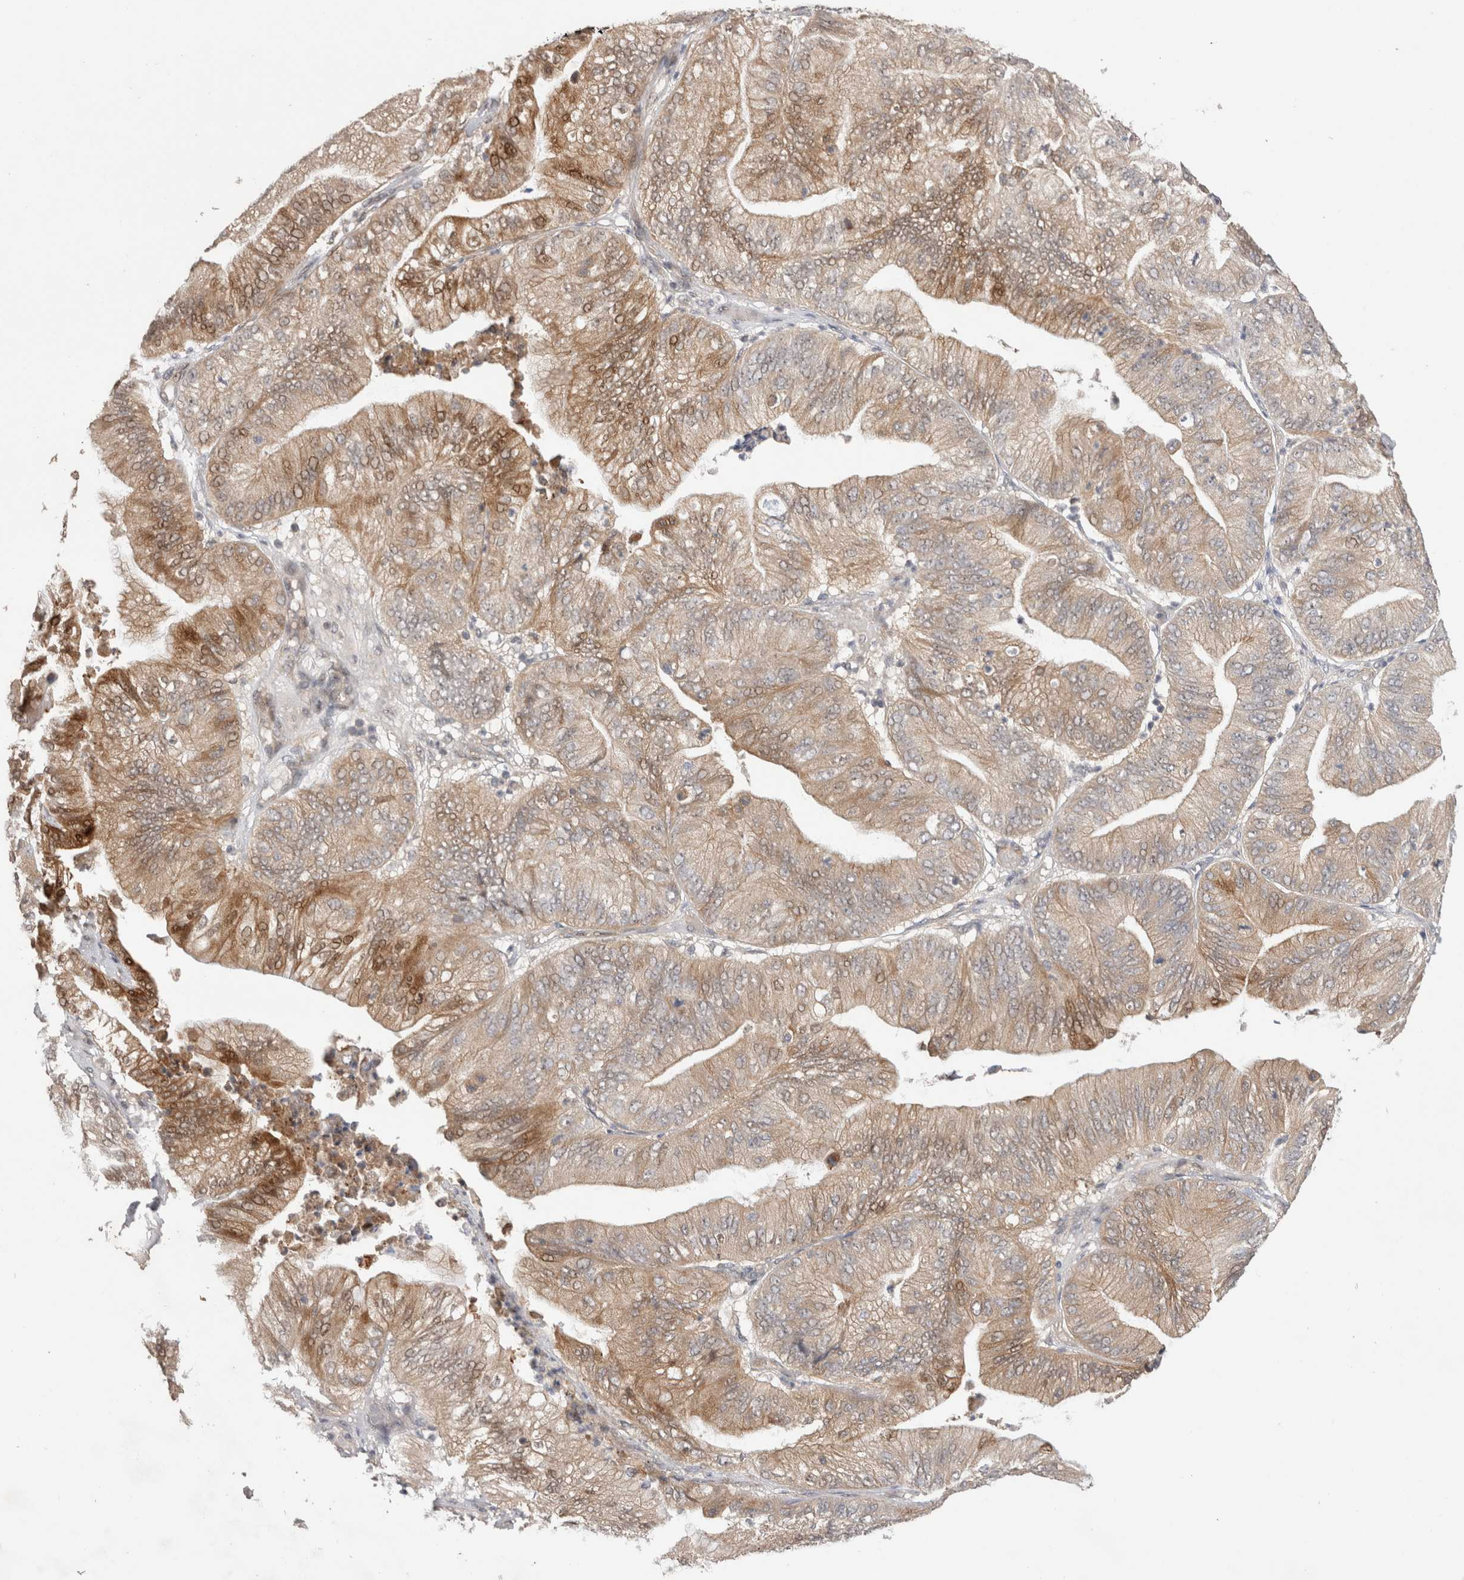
{"staining": {"intensity": "moderate", "quantity": ">75%", "location": "cytoplasmic/membranous,nuclear"}, "tissue": "ovarian cancer", "cell_type": "Tumor cells", "image_type": "cancer", "snomed": [{"axis": "morphology", "description": "Cystadenocarcinoma, mucinous, NOS"}, {"axis": "topography", "description": "Ovary"}], "caption": "Immunohistochemical staining of human ovarian cancer (mucinous cystadenocarcinoma) displays moderate cytoplasmic/membranous and nuclear protein staining in about >75% of tumor cells.", "gene": "SLC29A1", "patient": {"sex": "female", "age": 61}}